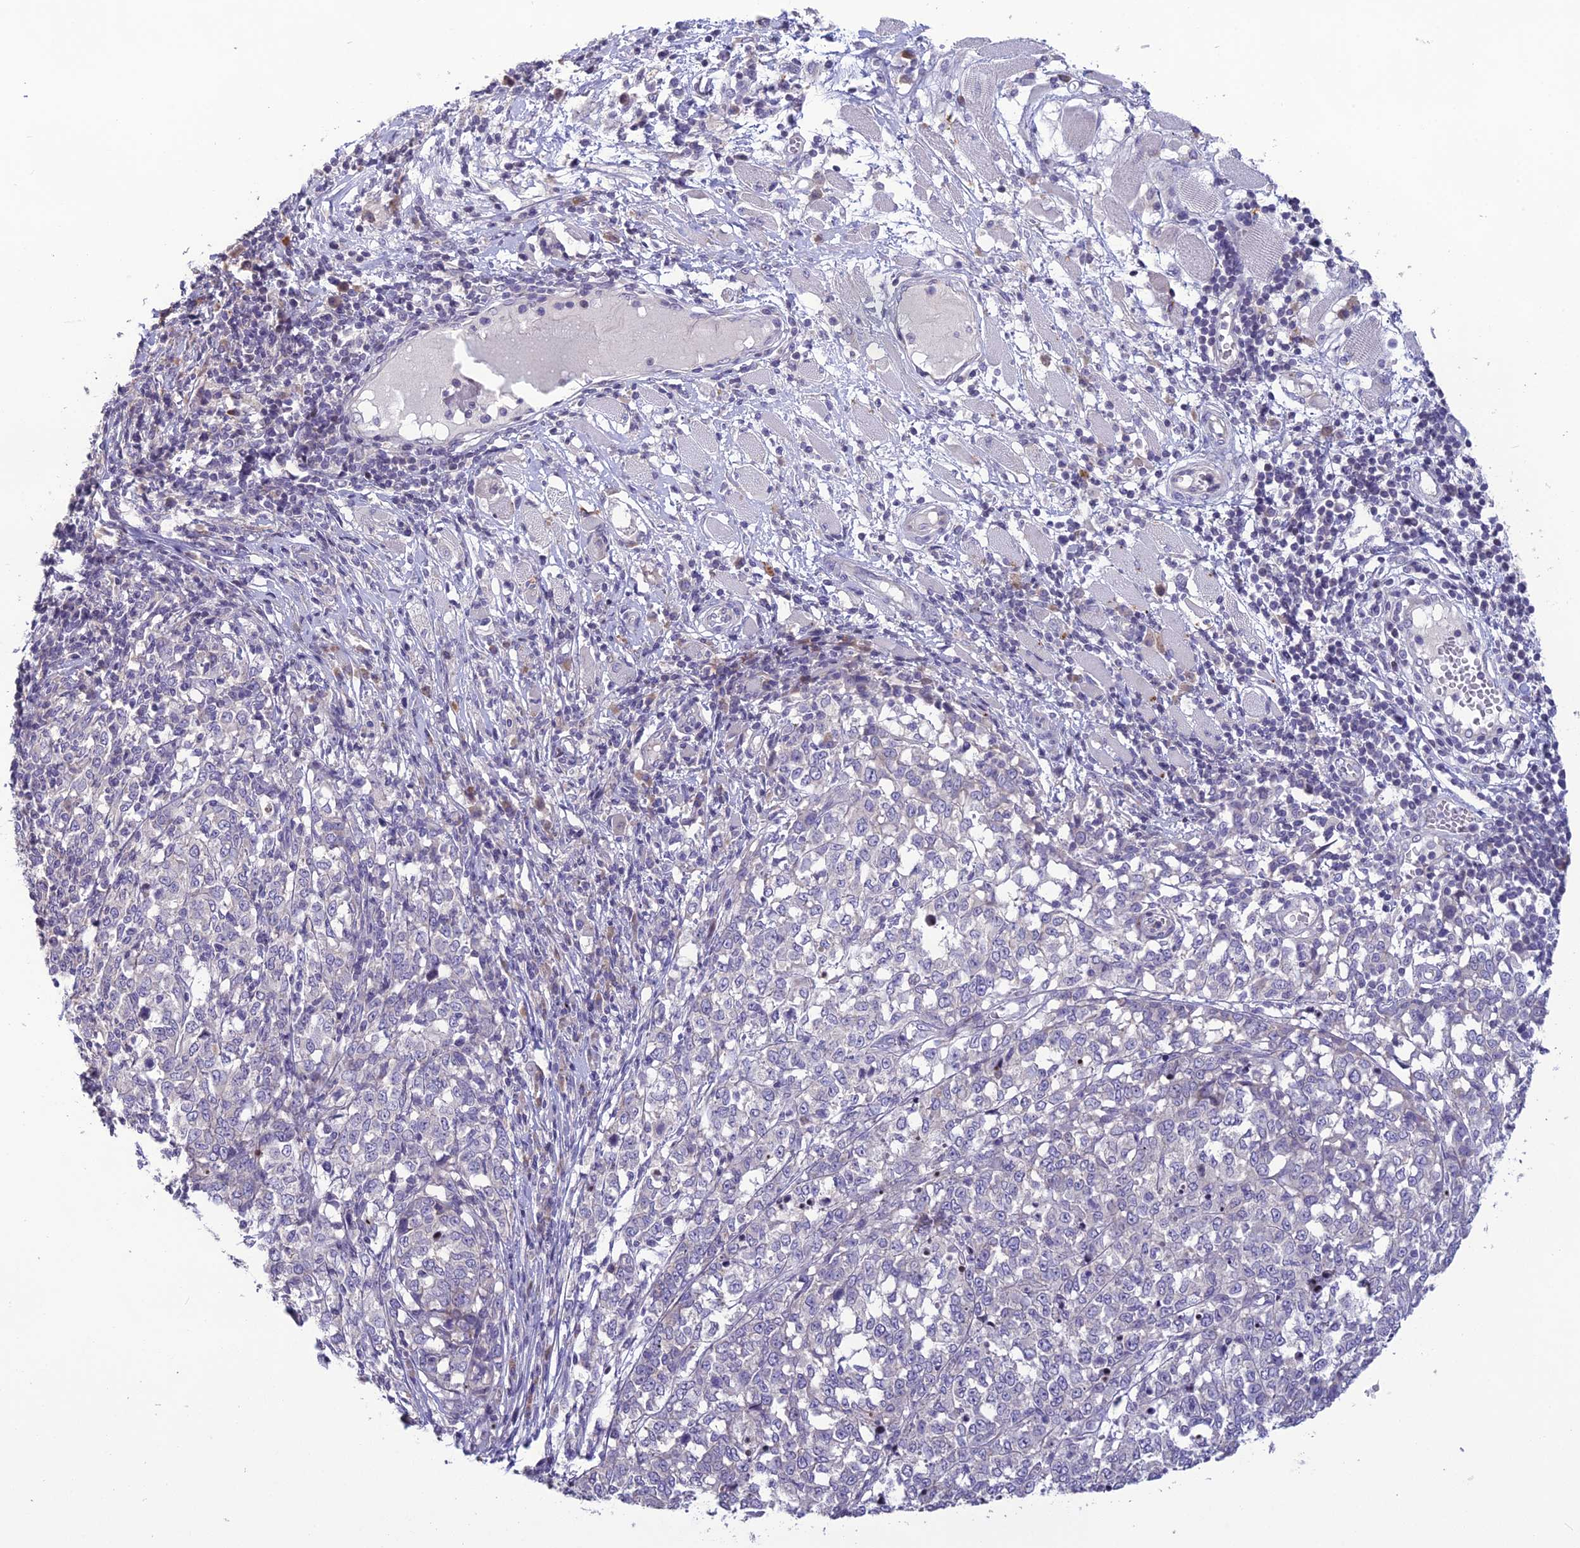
{"staining": {"intensity": "negative", "quantity": "none", "location": "none"}, "tissue": "melanoma", "cell_type": "Tumor cells", "image_type": "cancer", "snomed": [{"axis": "morphology", "description": "Malignant melanoma, NOS"}, {"axis": "topography", "description": "Skin"}], "caption": "Protein analysis of malignant melanoma exhibits no significant expression in tumor cells.", "gene": "TMEM134", "patient": {"sex": "female", "age": 72}}